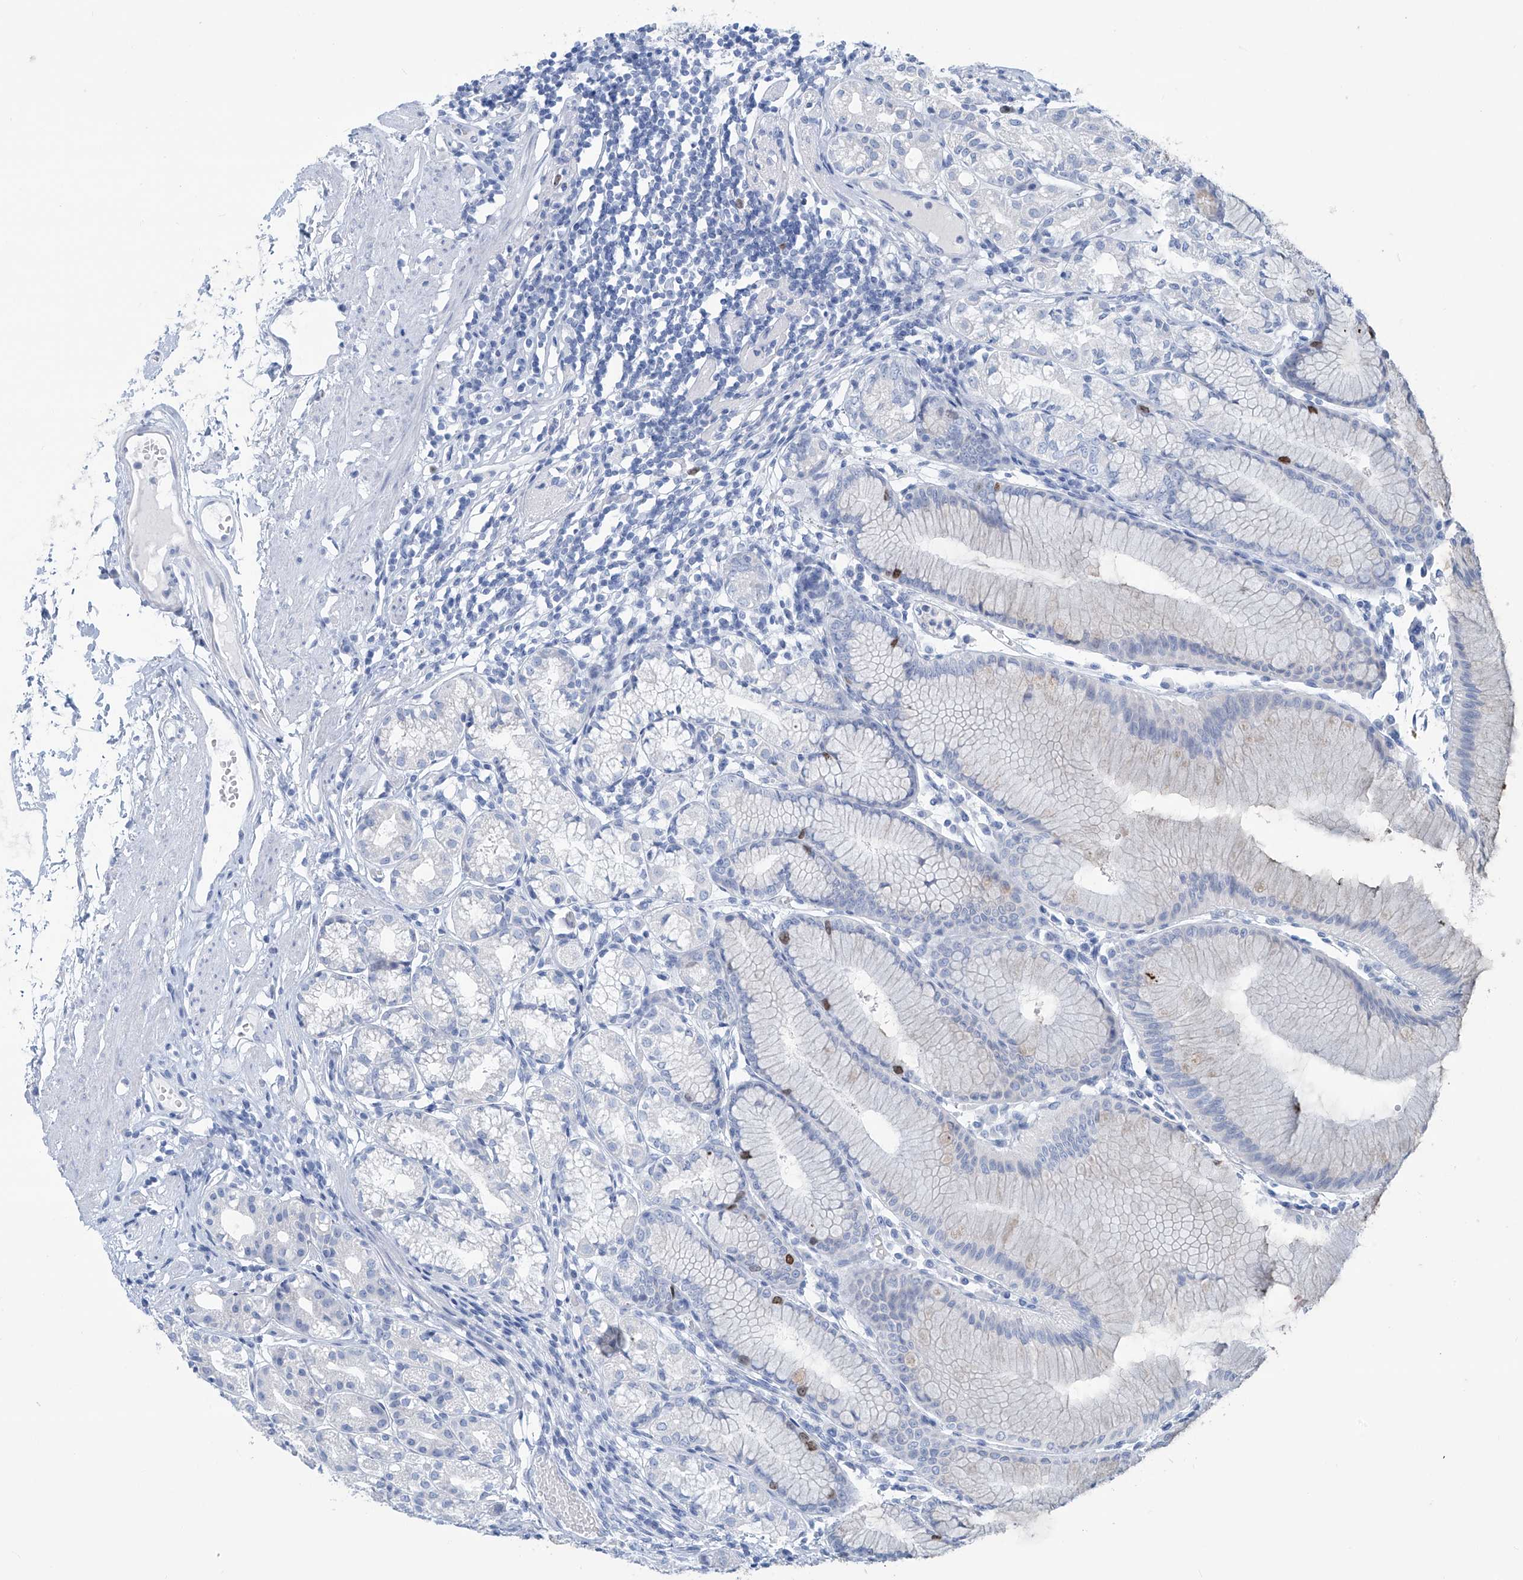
{"staining": {"intensity": "moderate", "quantity": "<25%", "location": "nuclear"}, "tissue": "stomach", "cell_type": "Glandular cells", "image_type": "normal", "snomed": [{"axis": "morphology", "description": "Normal tissue, NOS"}, {"axis": "topography", "description": "Stomach"}], "caption": "DAB (3,3'-diaminobenzidine) immunohistochemical staining of benign human stomach demonstrates moderate nuclear protein staining in approximately <25% of glandular cells.", "gene": "SGO2", "patient": {"sex": "female", "age": 57}}